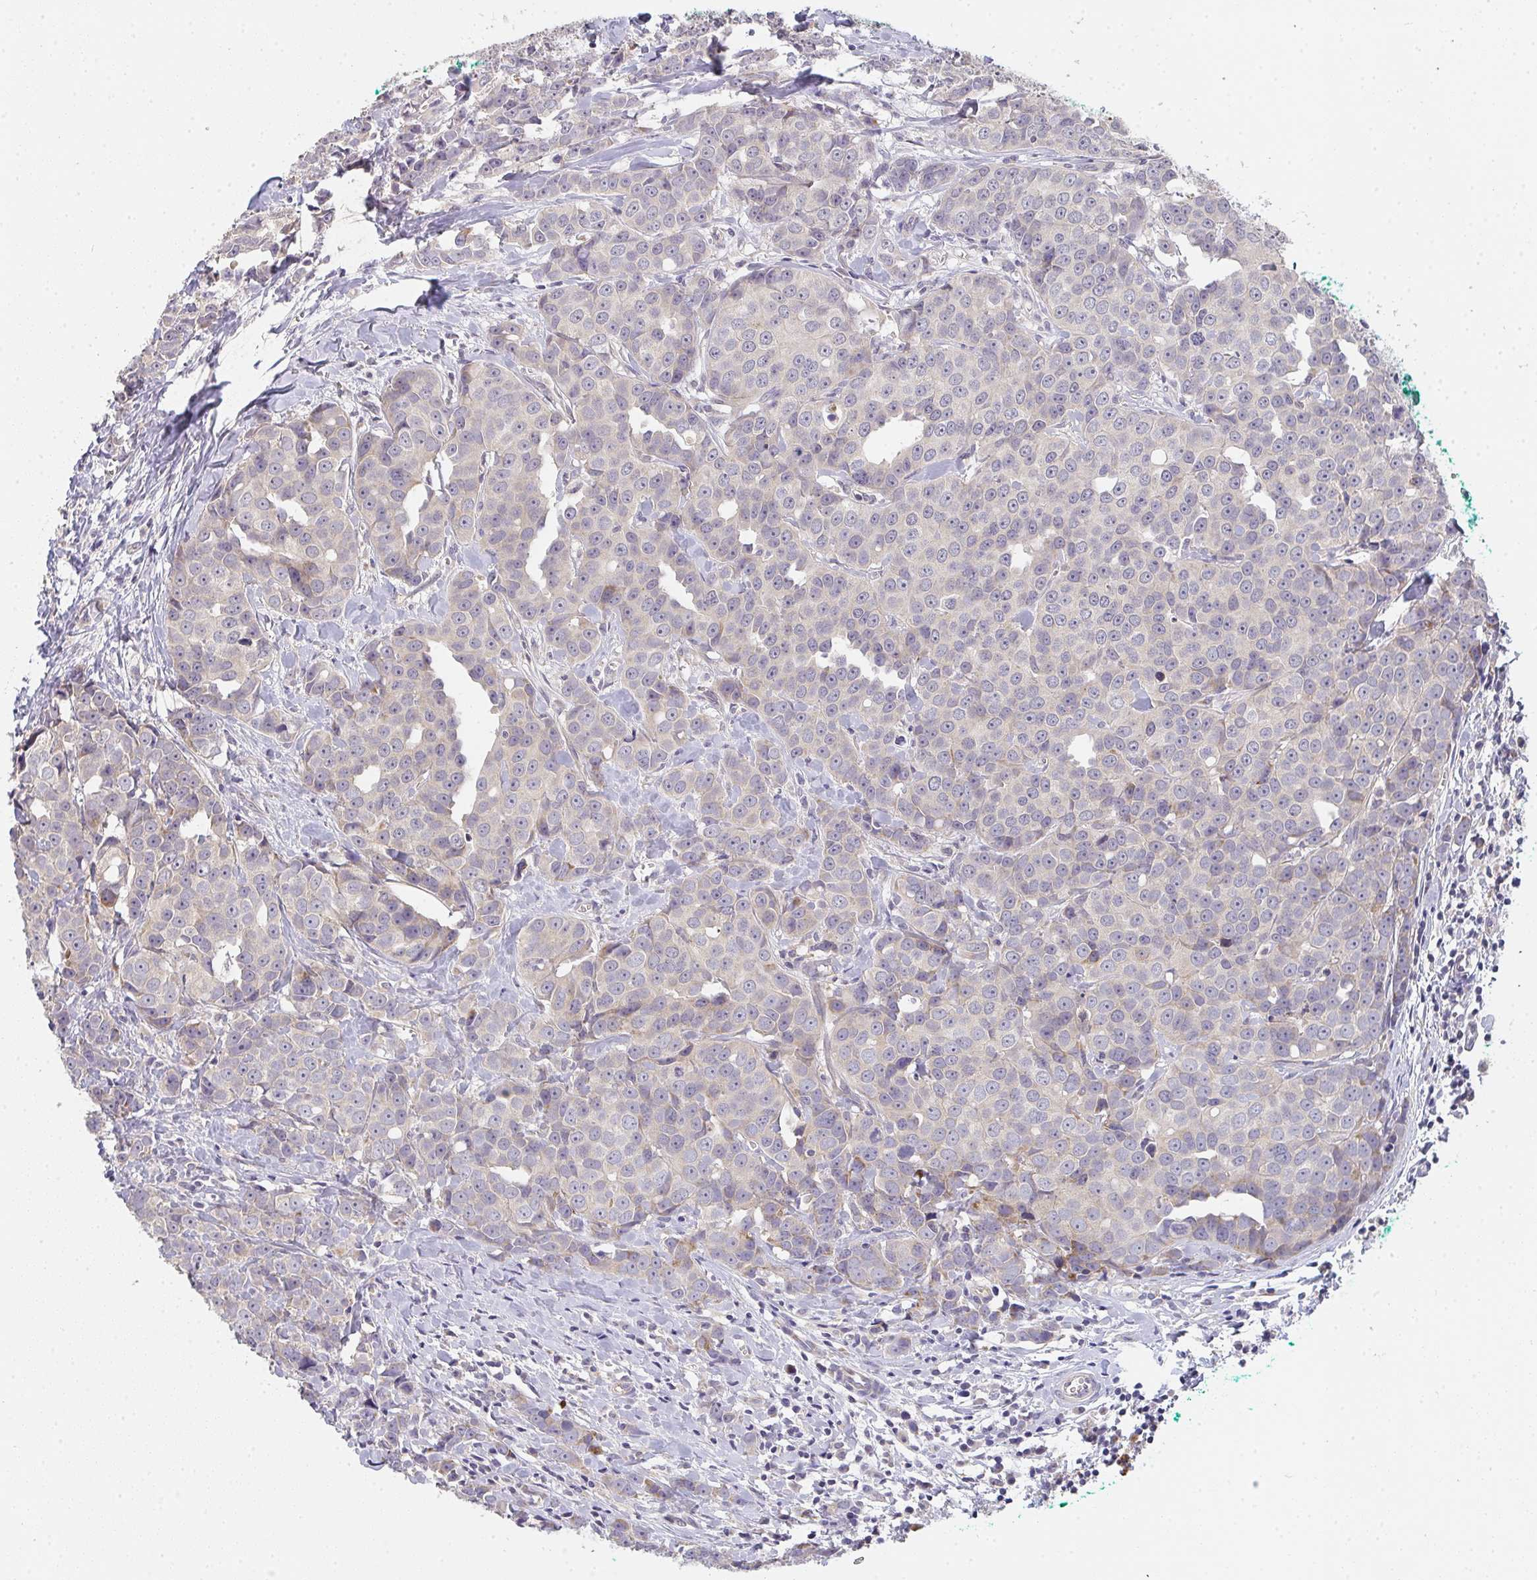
{"staining": {"intensity": "negative", "quantity": "none", "location": "none"}, "tissue": "breast cancer", "cell_type": "Tumor cells", "image_type": "cancer", "snomed": [{"axis": "morphology", "description": "Duct carcinoma"}, {"axis": "topography", "description": "Breast"}], "caption": "A micrograph of breast cancer (intraductal carcinoma) stained for a protein reveals no brown staining in tumor cells.", "gene": "TMEM219", "patient": {"sex": "female", "age": 80}}